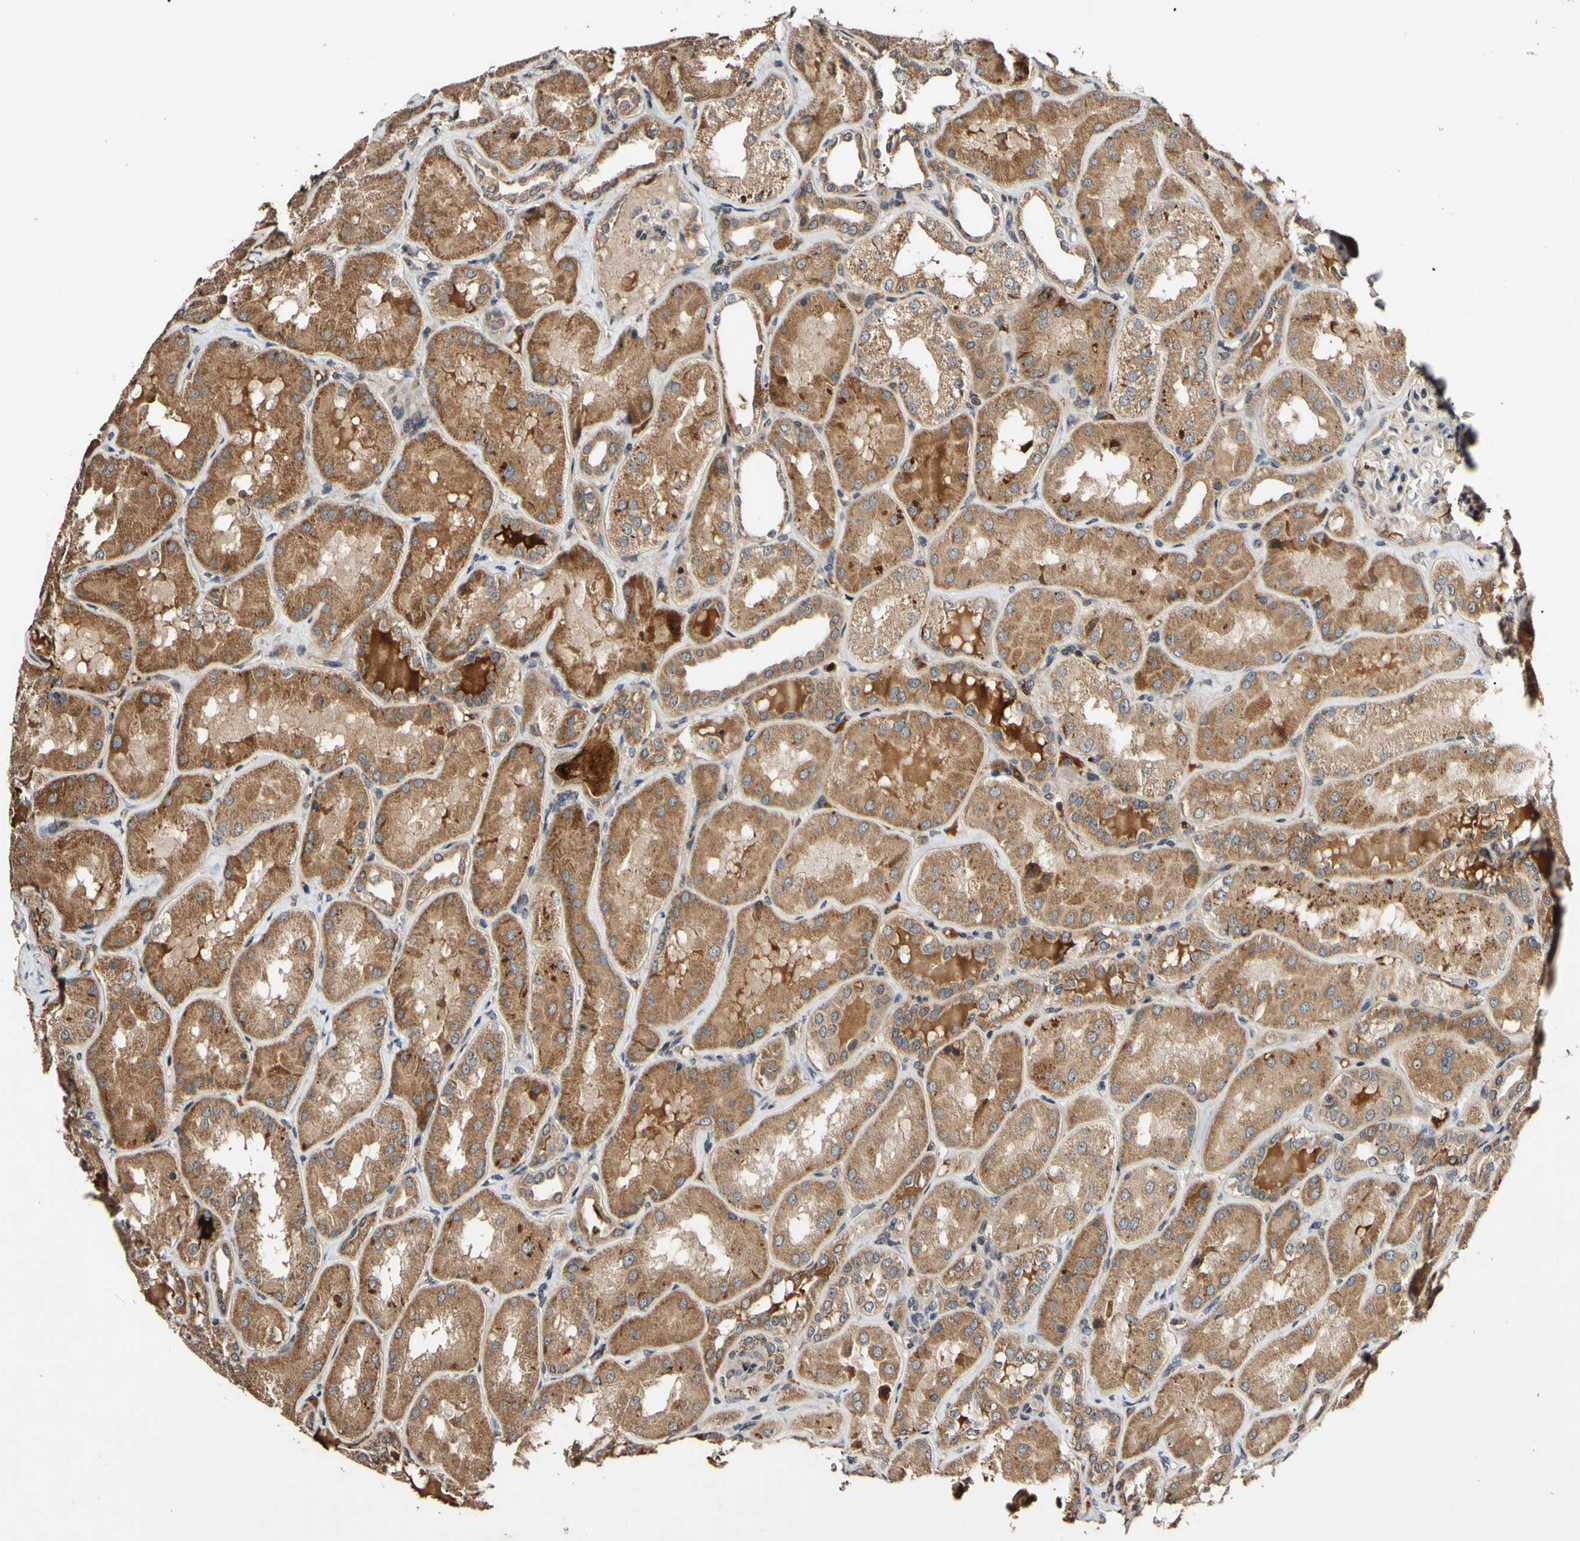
{"staining": {"intensity": "weak", "quantity": "25%-75%", "location": "cytoplasmic/membranous"}, "tissue": "kidney", "cell_type": "Cells in glomeruli", "image_type": "normal", "snomed": [{"axis": "morphology", "description": "Normal tissue, NOS"}, {"axis": "topography", "description": "Kidney"}], "caption": "The photomicrograph exhibits staining of unremarkable kidney, revealing weak cytoplasmic/membranous protein staining (brown color) within cells in glomeruli. (Stains: DAB in brown, nuclei in blue, Microscopy: brightfield microscopy at high magnification).", "gene": "PLAT", "patient": {"sex": "female", "age": 56}}